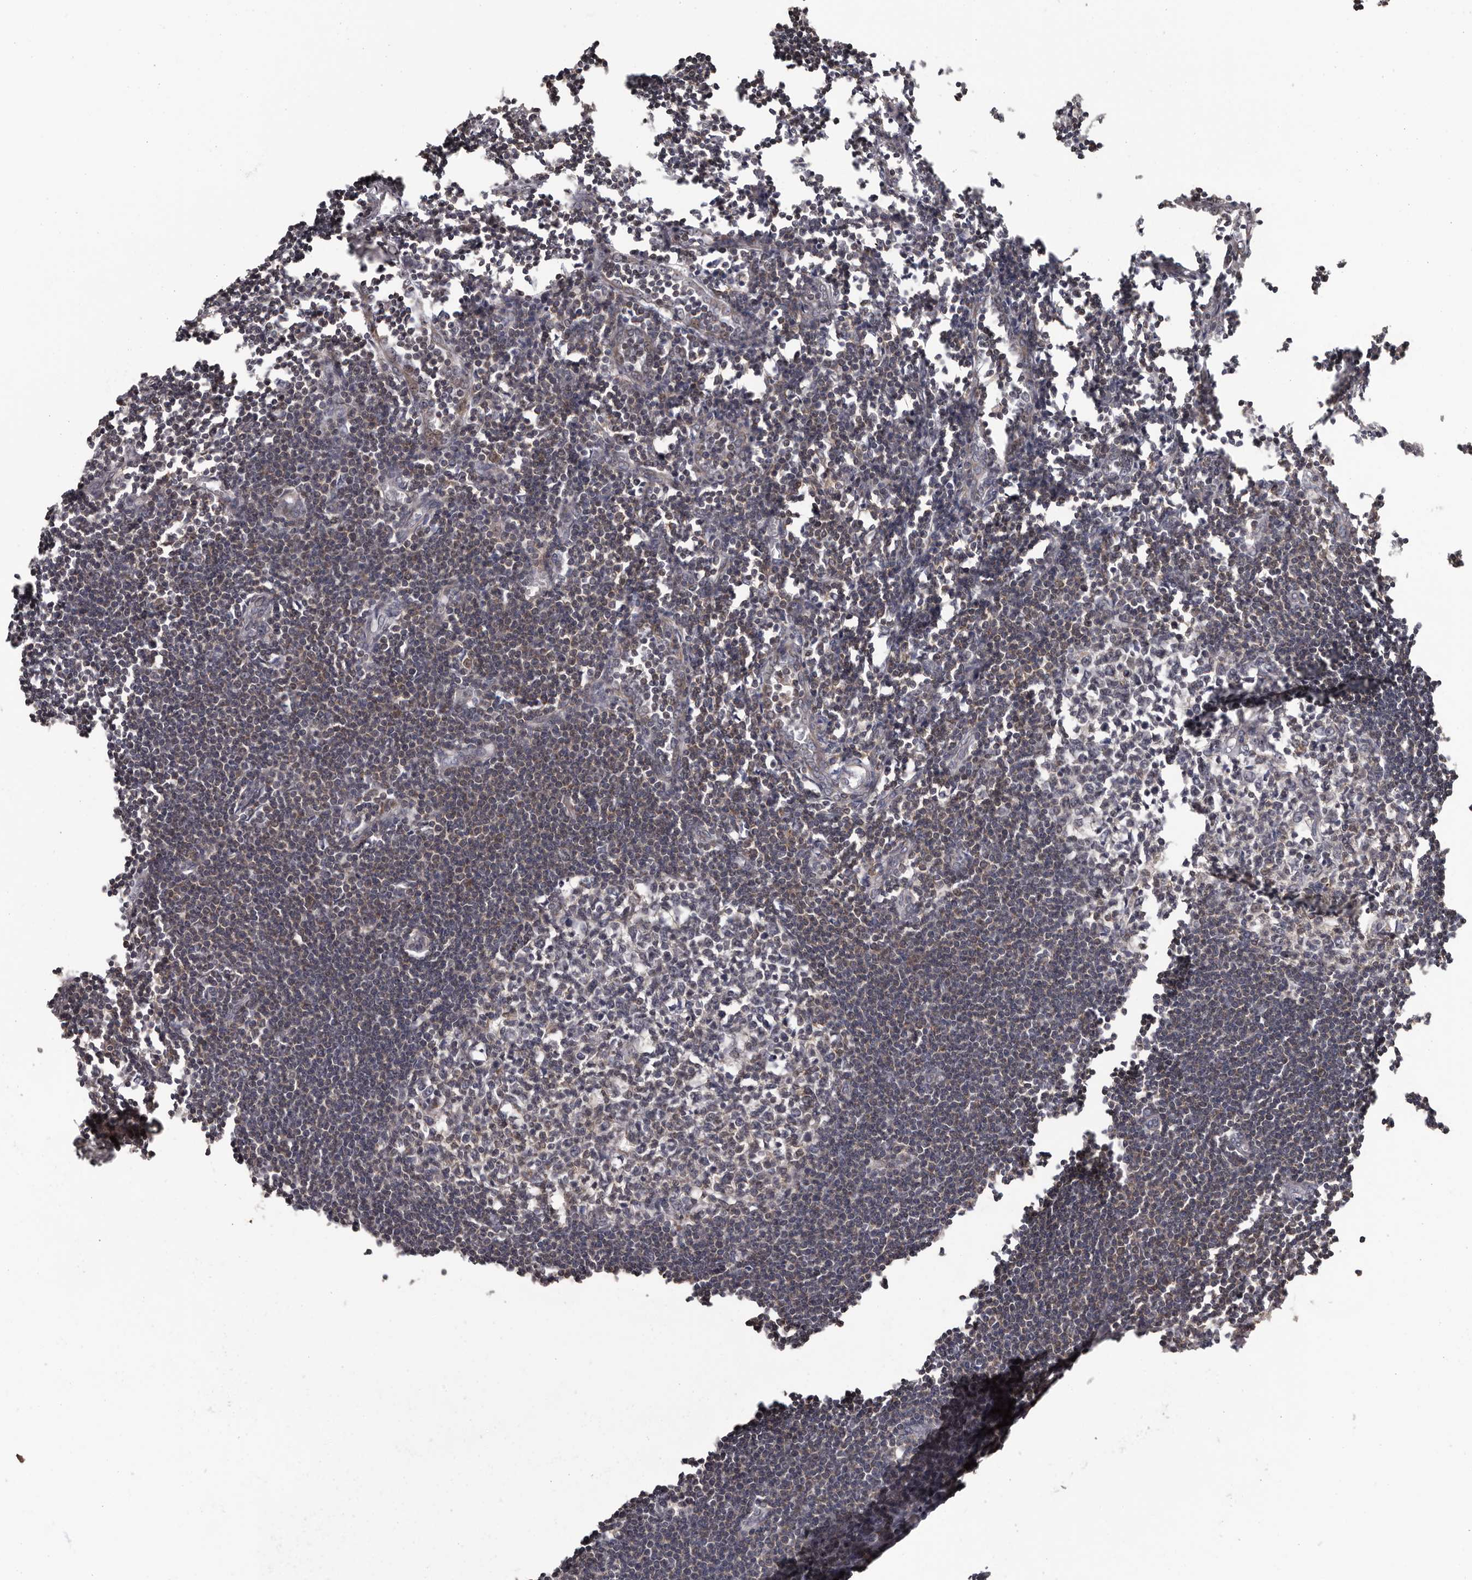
{"staining": {"intensity": "weak", "quantity": "<25%", "location": "cytoplasmic/membranous"}, "tissue": "lymph node", "cell_type": "Germinal center cells", "image_type": "normal", "snomed": [{"axis": "morphology", "description": "Normal tissue, NOS"}, {"axis": "morphology", "description": "Malignant melanoma, Metastatic site"}, {"axis": "topography", "description": "Lymph node"}], "caption": "Immunohistochemistry (IHC) of benign lymph node shows no staining in germinal center cells. The staining is performed using DAB brown chromogen with nuclei counter-stained in using hematoxylin.", "gene": "ANKRD44", "patient": {"sex": "male", "age": 41}}